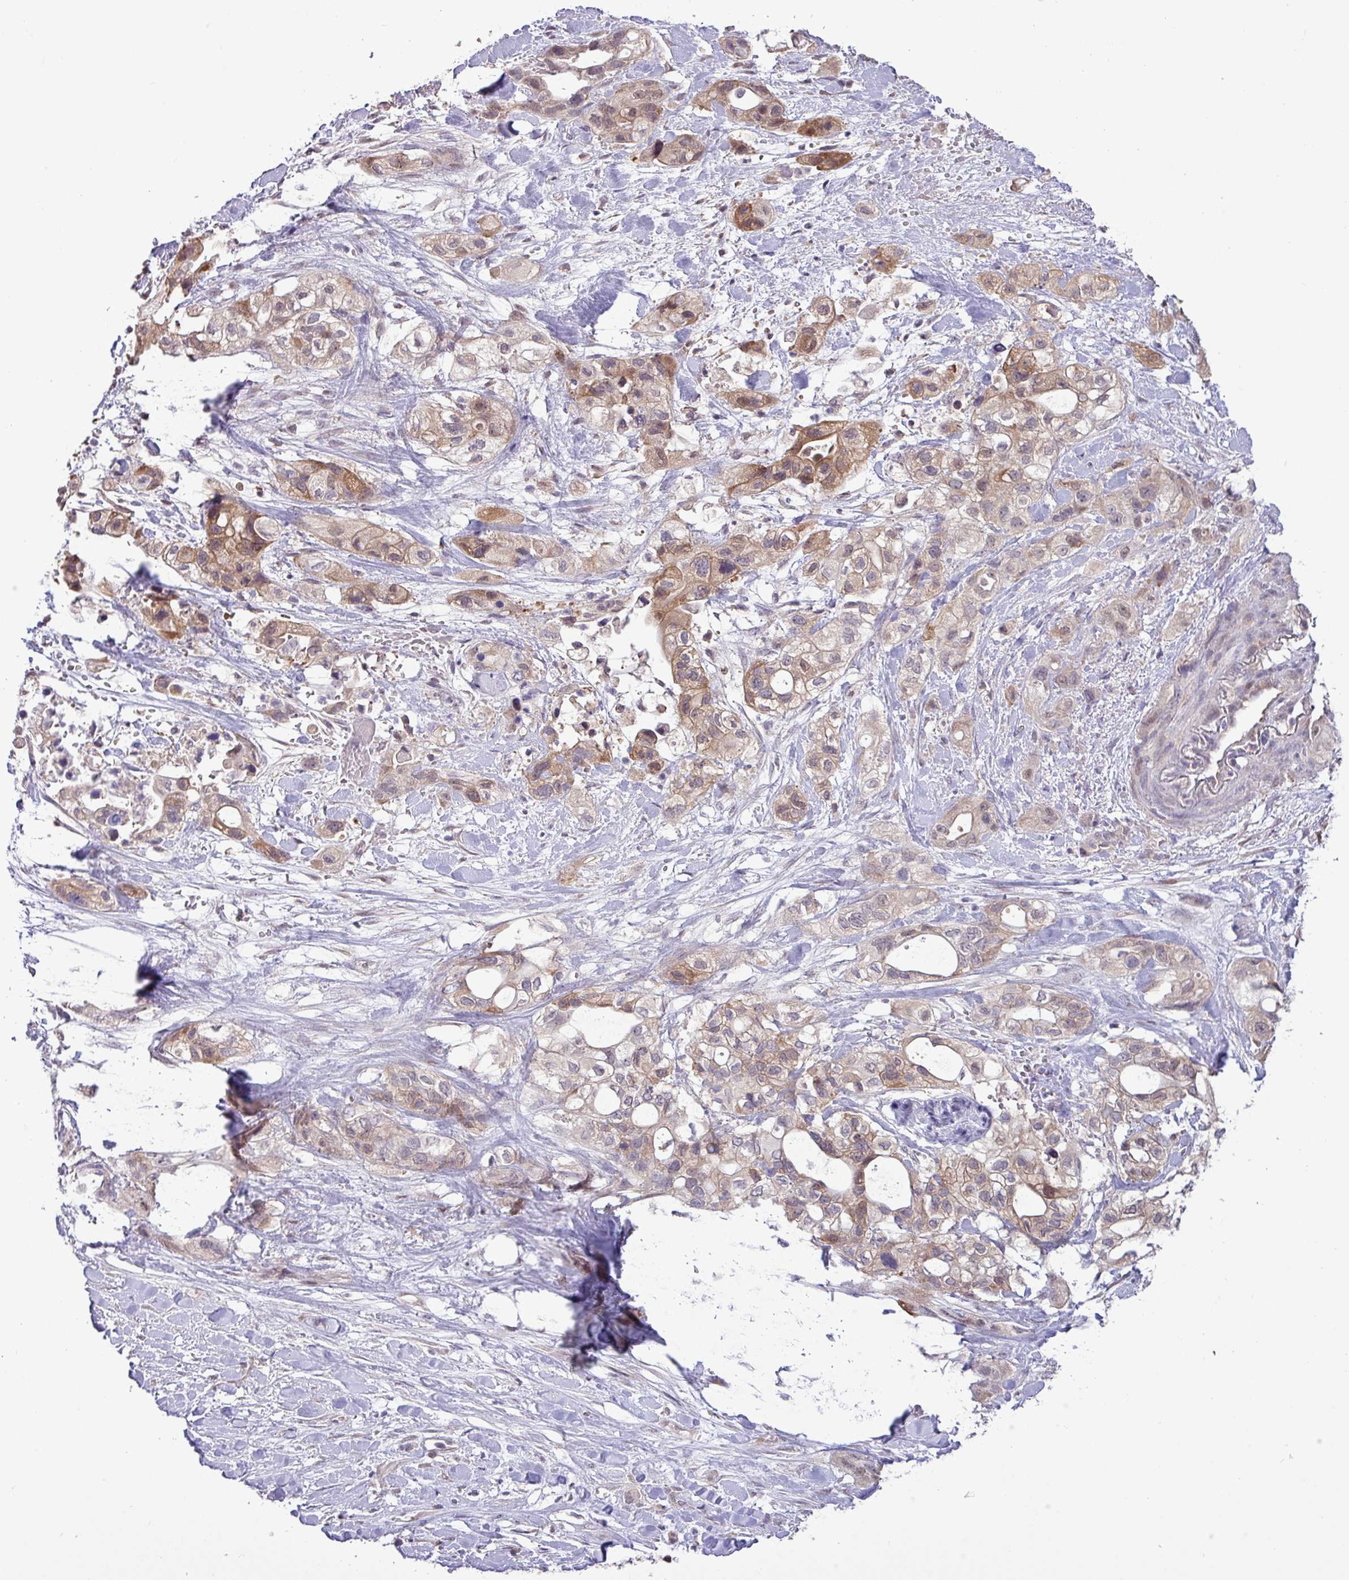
{"staining": {"intensity": "moderate", "quantity": "<25%", "location": "cytoplasmic/membranous"}, "tissue": "pancreatic cancer", "cell_type": "Tumor cells", "image_type": "cancer", "snomed": [{"axis": "morphology", "description": "Adenocarcinoma, NOS"}, {"axis": "topography", "description": "Pancreas"}], "caption": "This photomicrograph displays immunohistochemistry staining of pancreatic cancer (adenocarcinoma), with low moderate cytoplasmic/membranous expression in about <25% of tumor cells.", "gene": "RIPPLY1", "patient": {"sex": "male", "age": 44}}